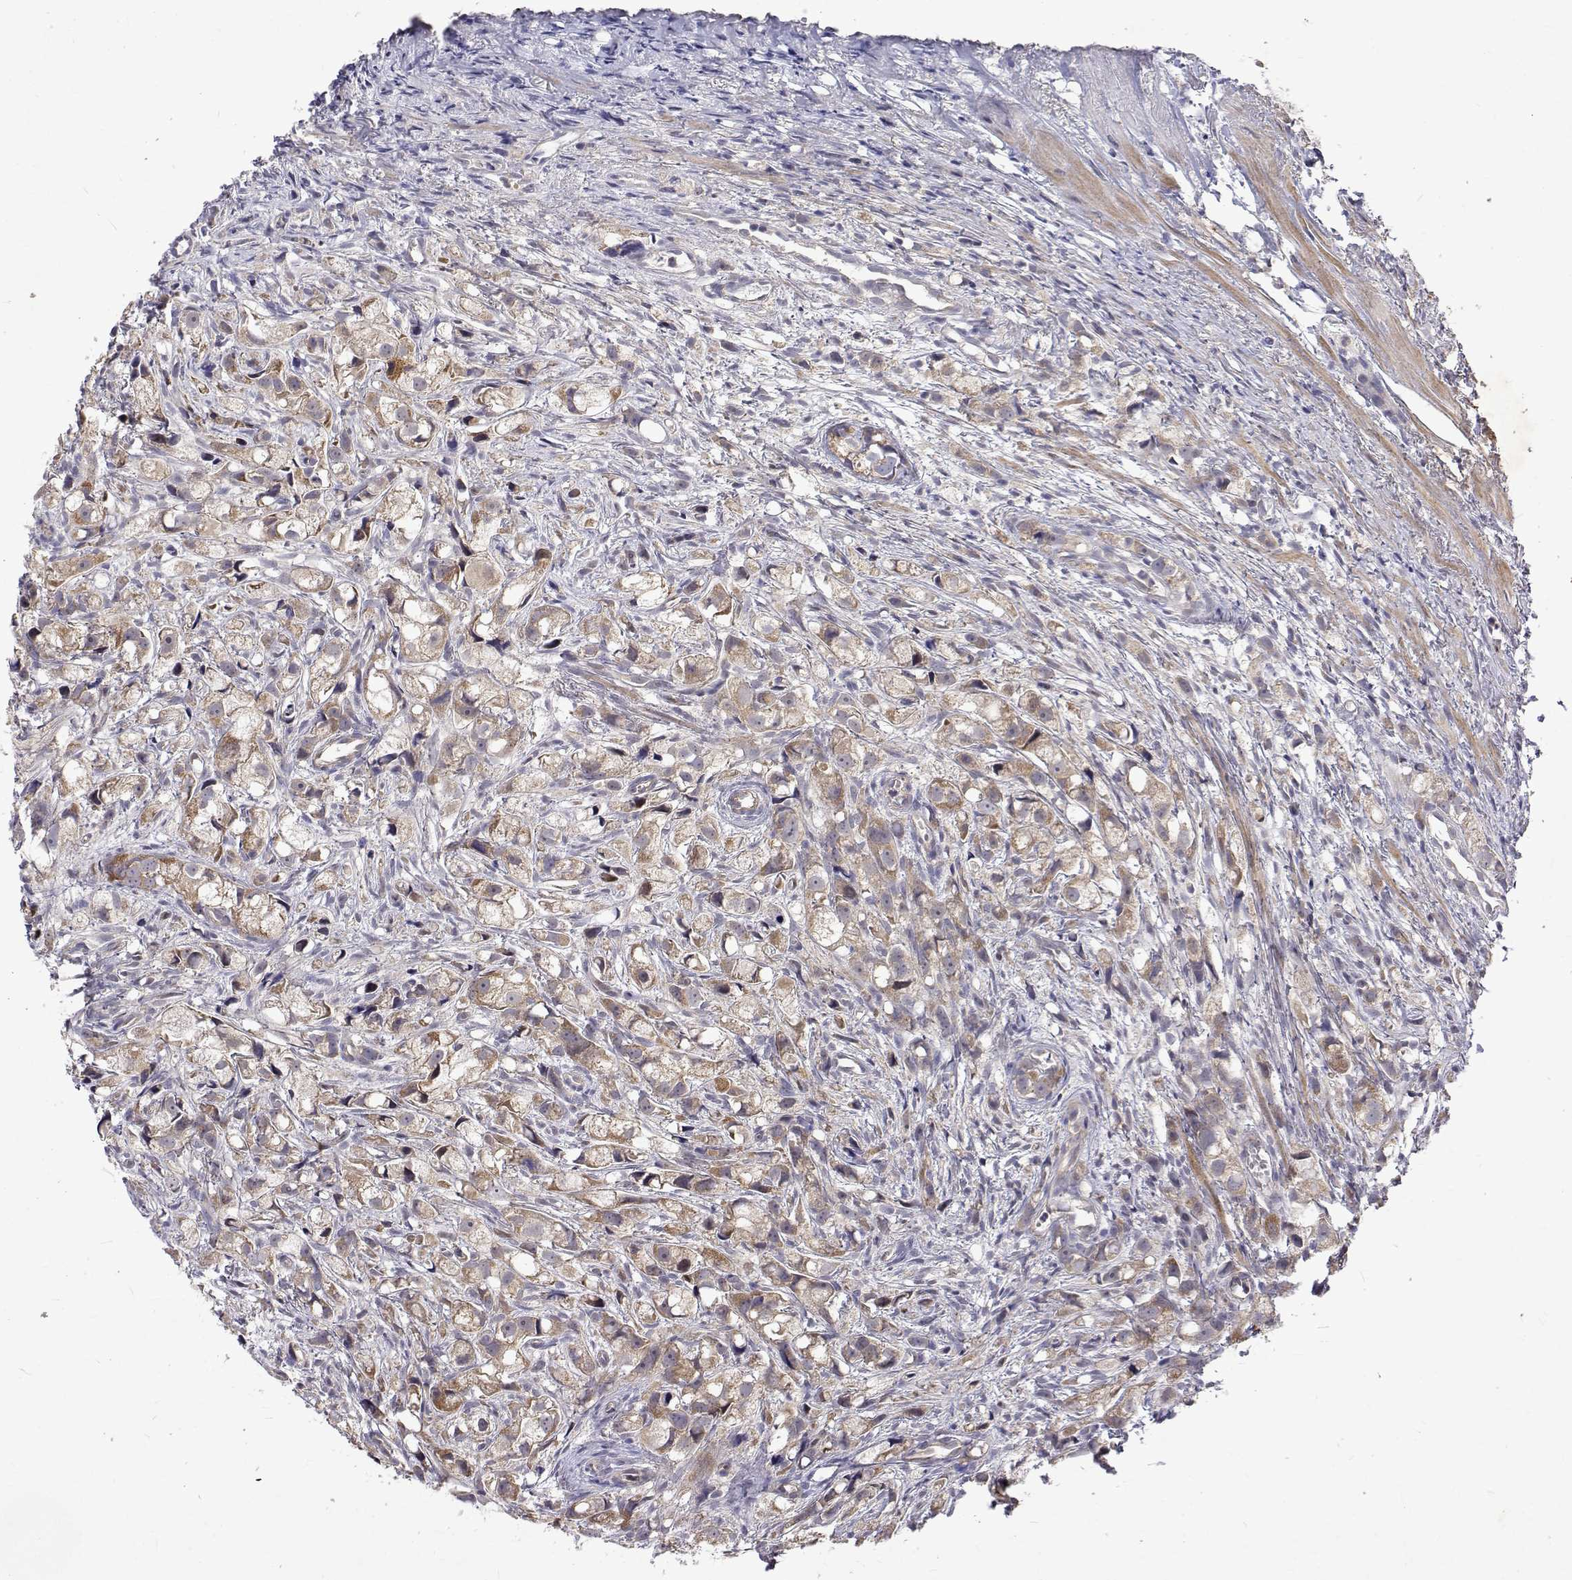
{"staining": {"intensity": "weak", "quantity": "25%-75%", "location": "cytoplasmic/membranous"}, "tissue": "prostate cancer", "cell_type": "Tumor cells", "image_type": "cancer", "snomed": [{"axis": "morphology", "description": "Adenocarcinoma, High grade"}, {"axis": "topography", "description": "Prostate"}], "caption": "A histopathology image showing weak cytoplasmic/membranous positivity in approximately 25%-75% of tumor cells in adenocarcinoma (high-grade) (prostate), as visualized by brown immunohistochemical staining.", "gene": "ALKBH8", "patient": {"sex": "male", "age": 75}}